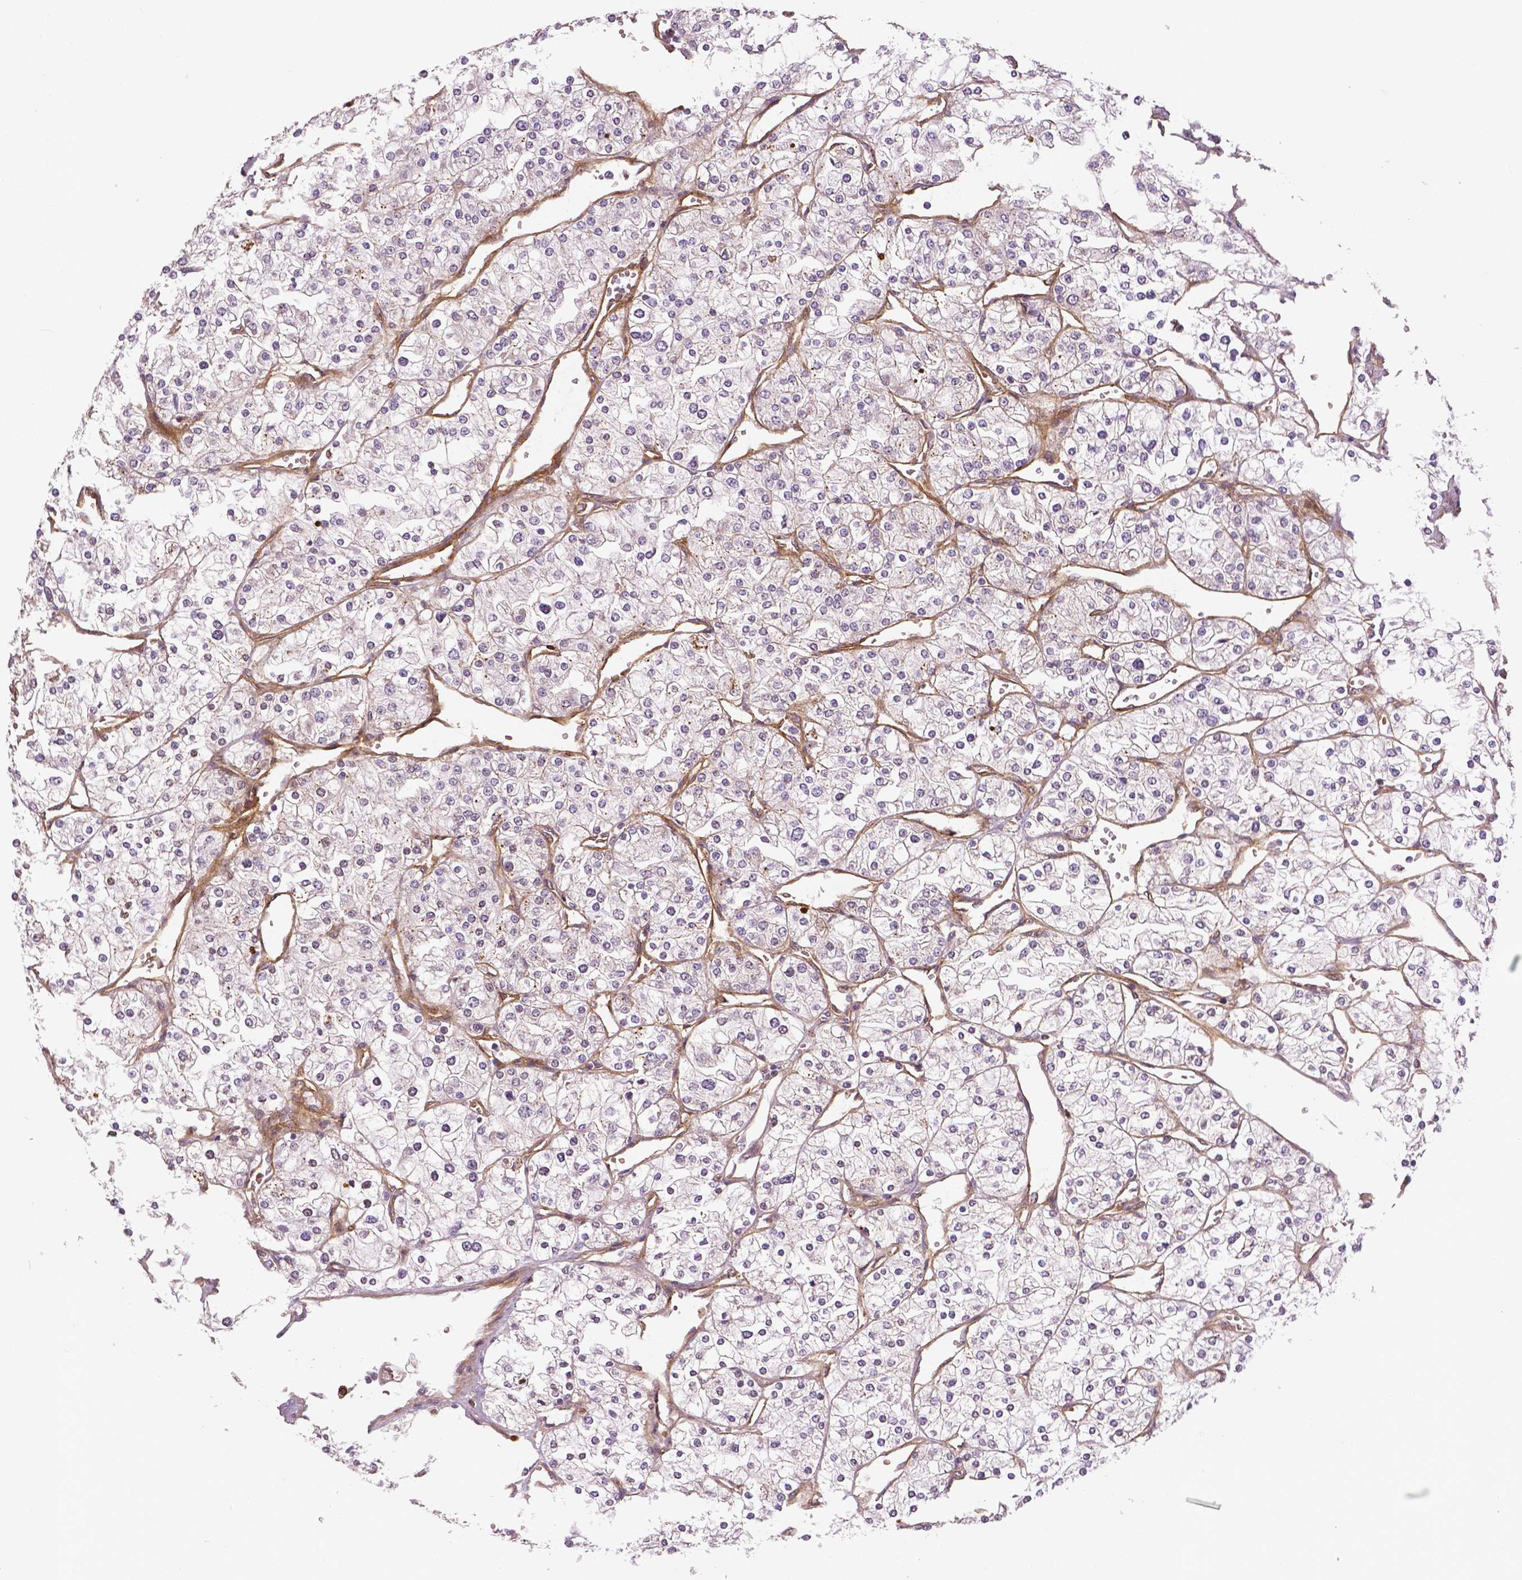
{"staining": {"intensity": "negative", "quantity": "none", "location": "none"}, "tissue": "renal cancer", "cell_type": "Tumor cells", "image_type": "cancer", "snomed": [{"axis": "morphology", "description": "Adenocarcinoma, NOS"}, {"axis": "topography", "description": "Kidney"}], "caption": "High power microscopy image of an IHC photomicrograph of renal cancer (adenocarcinoma), revealing no significant staining in tumor cells.", "gene": "FLT1", "patient": {"sex": "male", "age": 80}}